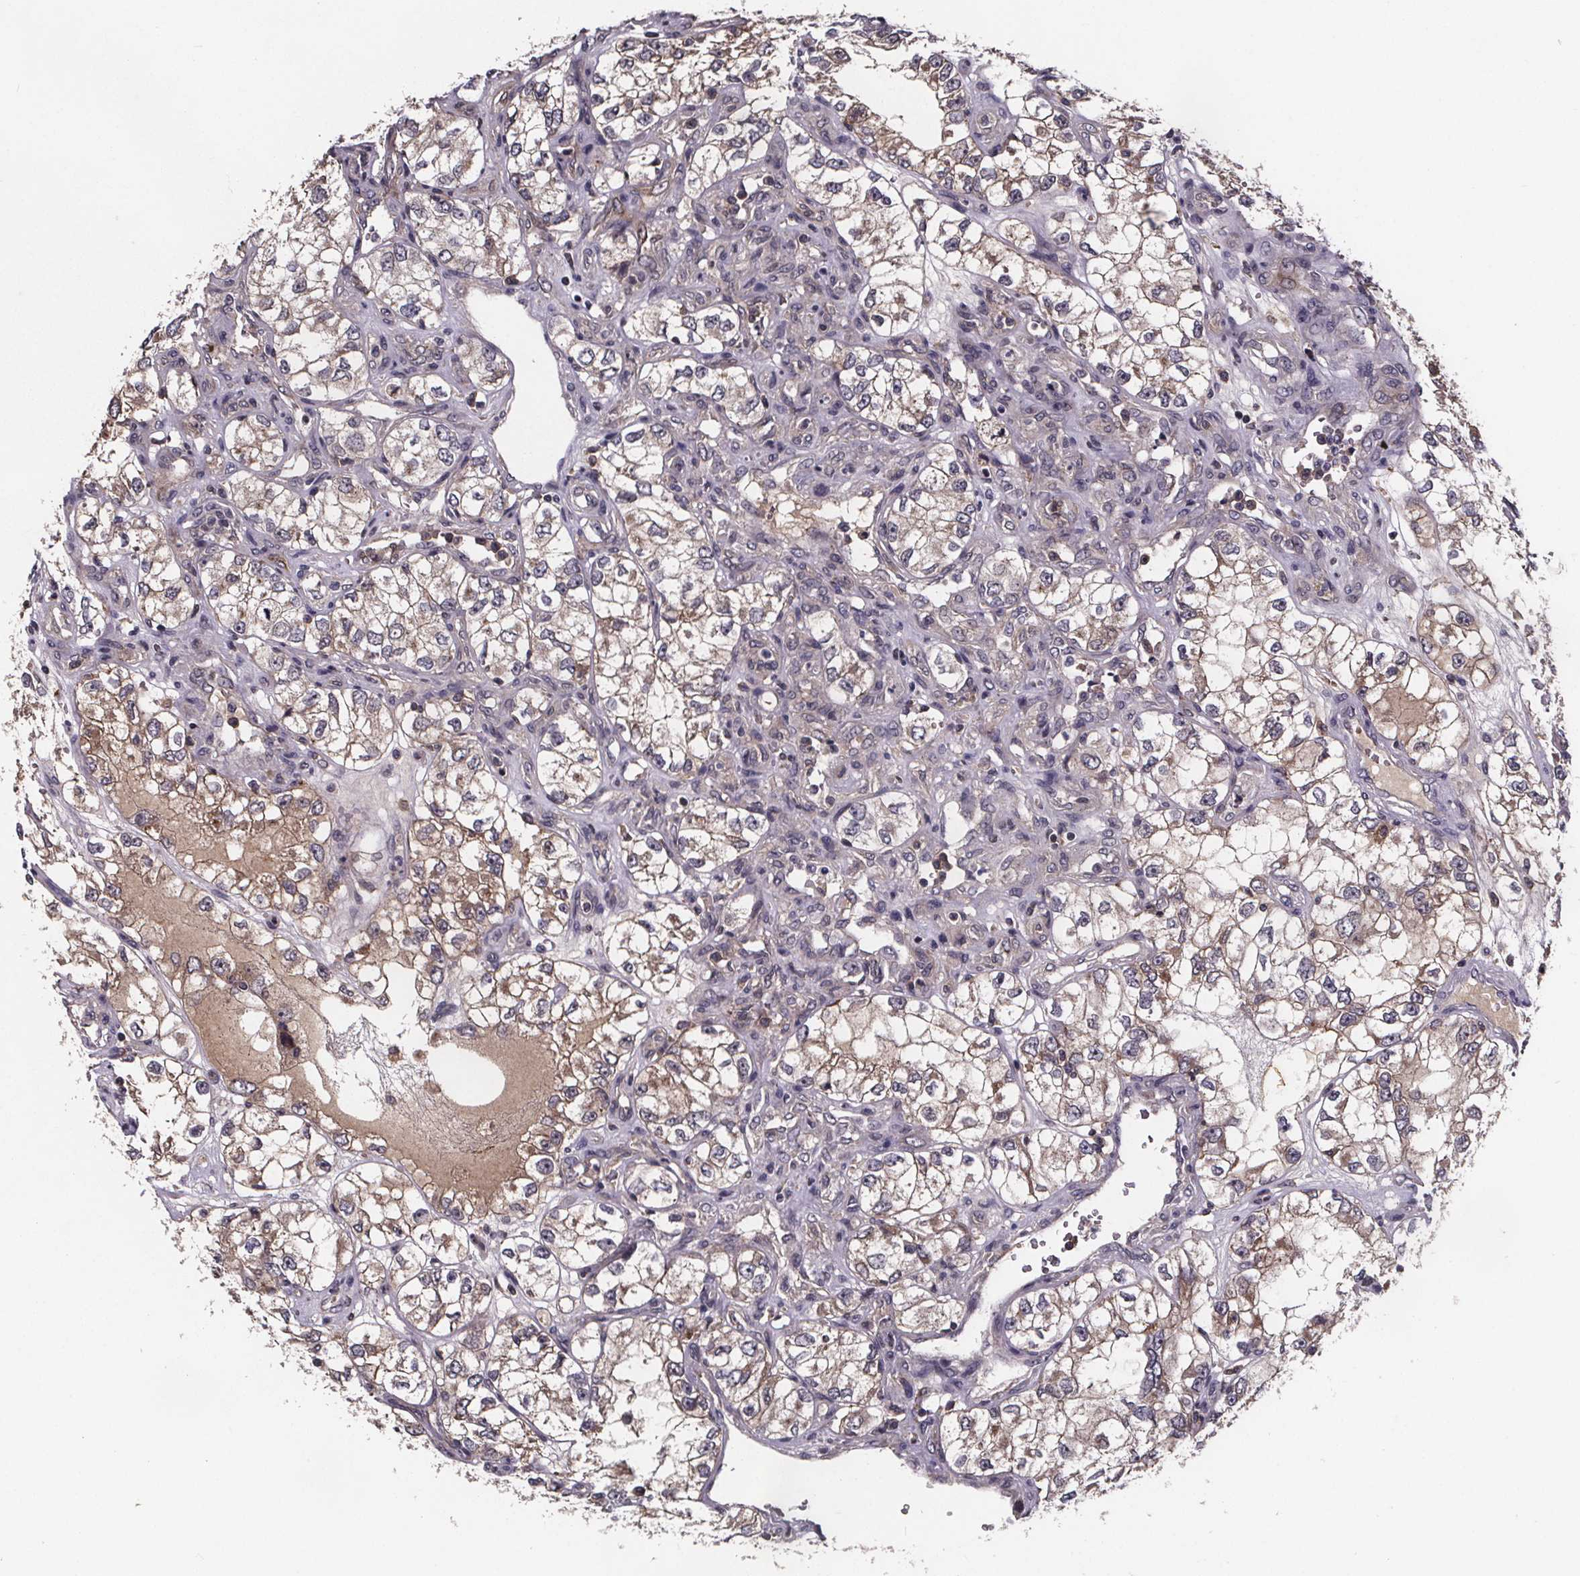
{"staining": {"intensity": "weak", "quantity": "<25%", "location": "cytoplasmic/membranous"}, "tissue": "renal cancer", "cell_type": "Tumor cells", "image_type": "cancer", "snomed": [{"axis": "morphology", "description": "Adenocarcinoma, NOS"}, {"axis": "topography", "description": "Kidney"}], "caption": "This is a histopathology image of immunohistochemistry (IHC) staining of renal cancer (adenocarcinoma), which shows no expression in tumor cells.", "gene": "FASTKD3", "patient": {"sex": "female", "age": 59}}